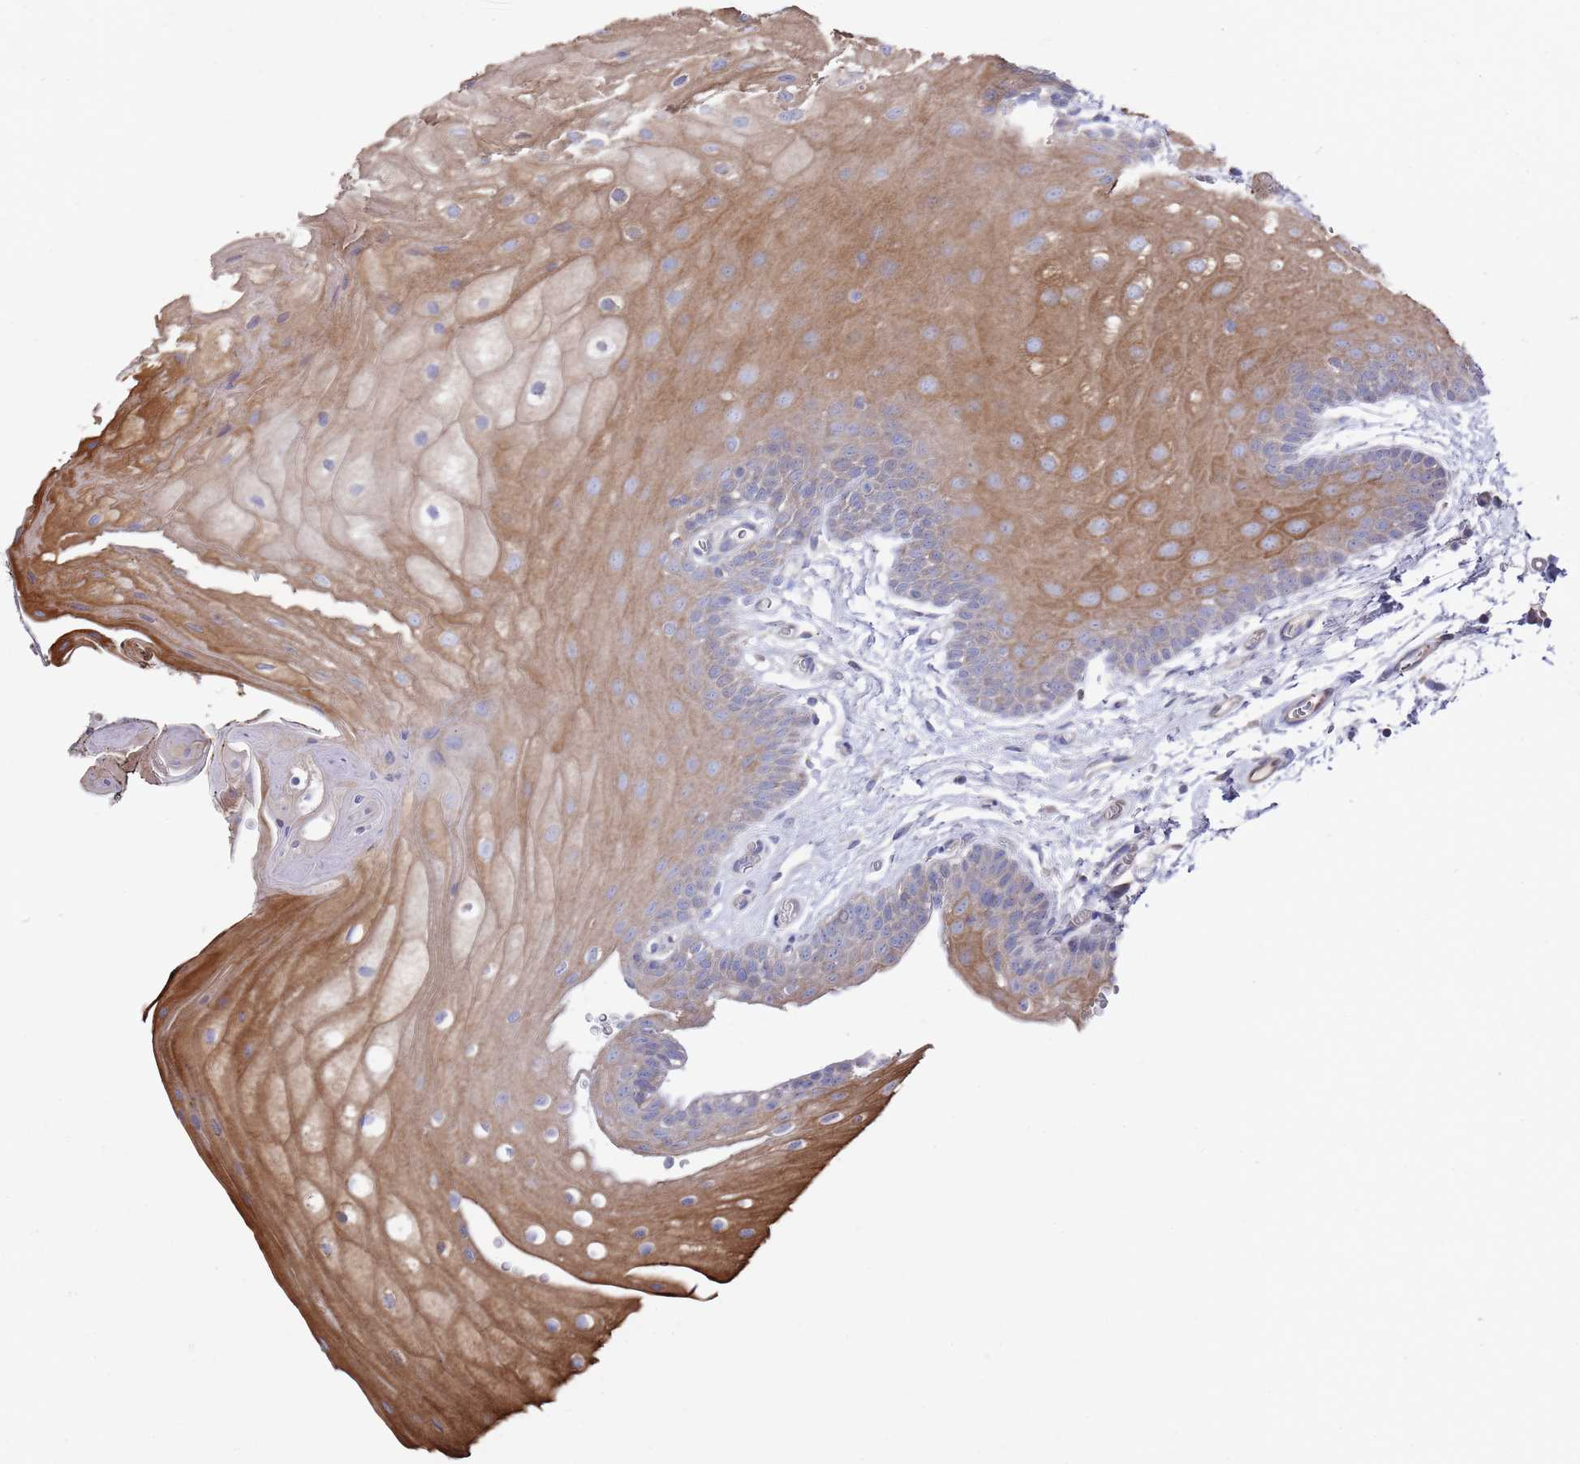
{"staining": {"intensity": "moderate", "quantity": "<25%", "location": "cytoplasmic/membranous"}, "tissue": "oral mucosa", "cell_type": "Squamous epithelial cells", "image_type": "normal", "snomed": [{"axis": "morphology", "description": "Normal tissue, NOS"}, {"axis": "morphology", "description": "Squamous cell carcinoma, NOS"}, {"axis": "topography", "description": "Oral tissue"}, {"axis": "topography", "description": "Head-Neck"}], "caption": "Brown immunohistochemical staining in benign human oral mucosa shows moderate cytoplasmic/membranous staining in approximately <25% of squamous epithelial cells.", "gene": "SCAPER", "patient": {"sex": "female", "age": 81}}